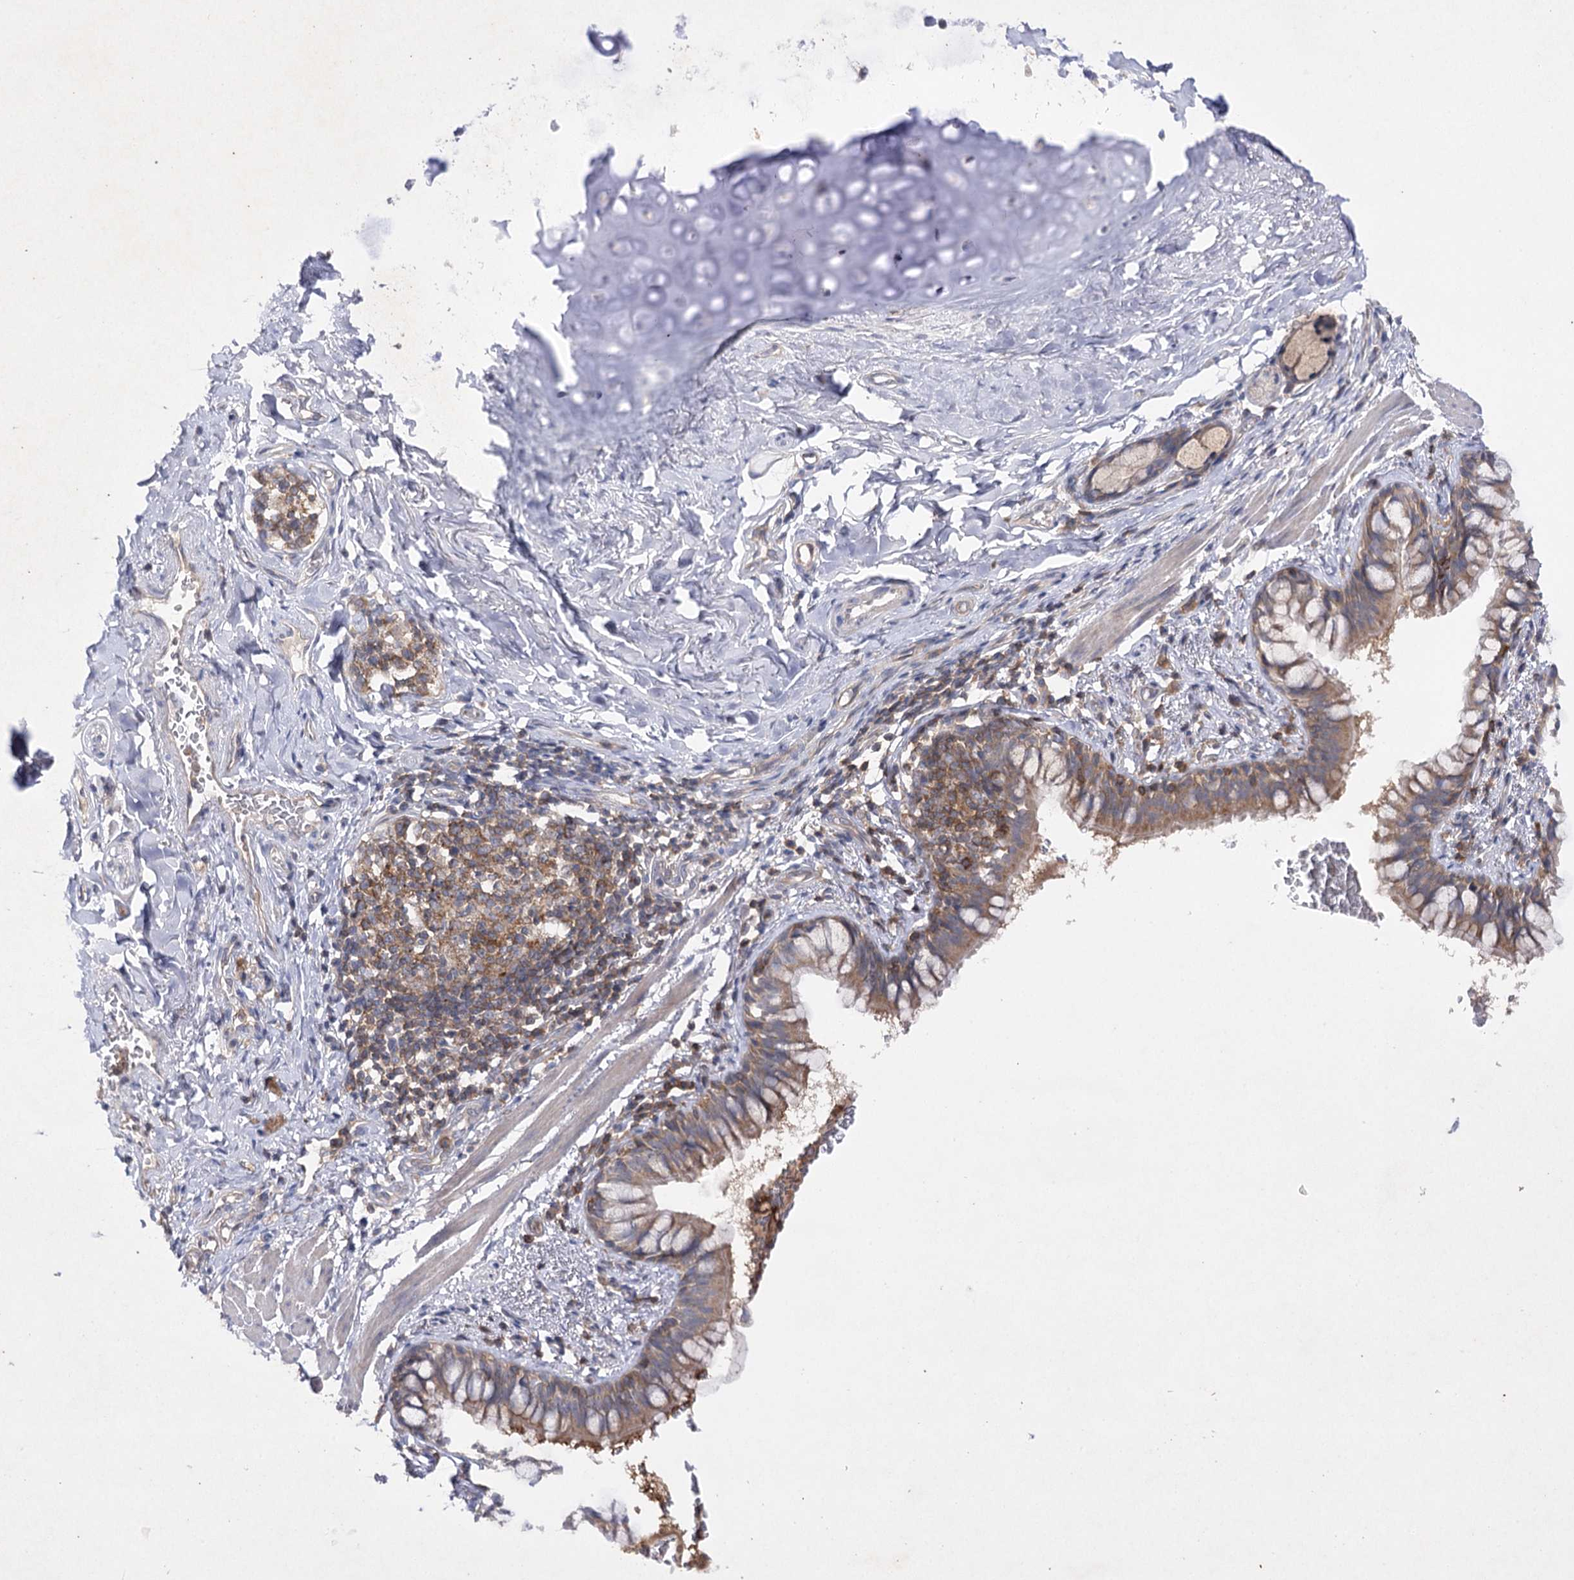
{"staining": {"intensity": "moderate", "quantity": ">75%", "location": "cytoplasmic/membranous"}, "tissue": "bronchus", "cell_type": "Respiratory epithelial cells", "image_type": "normal", "snomed": [{"axis": "morphology", "description": "Normal tissue, NOS"}, {"axis": "topography", "description": "Cartilage tissue"}, {"axis": "topography", "description": "Bronchus"}], "caption": "Immunohistochemical staining of benign bronchus demonstrates medium levels of moderate cytoplasmic/membranous expression in about >75% of respiratory epithelial cells. (brown staining indicates protein expression, while blue staining denotes nuclei).", "gene": "BCR", "patient": {"sex": "female", "age": 36}}